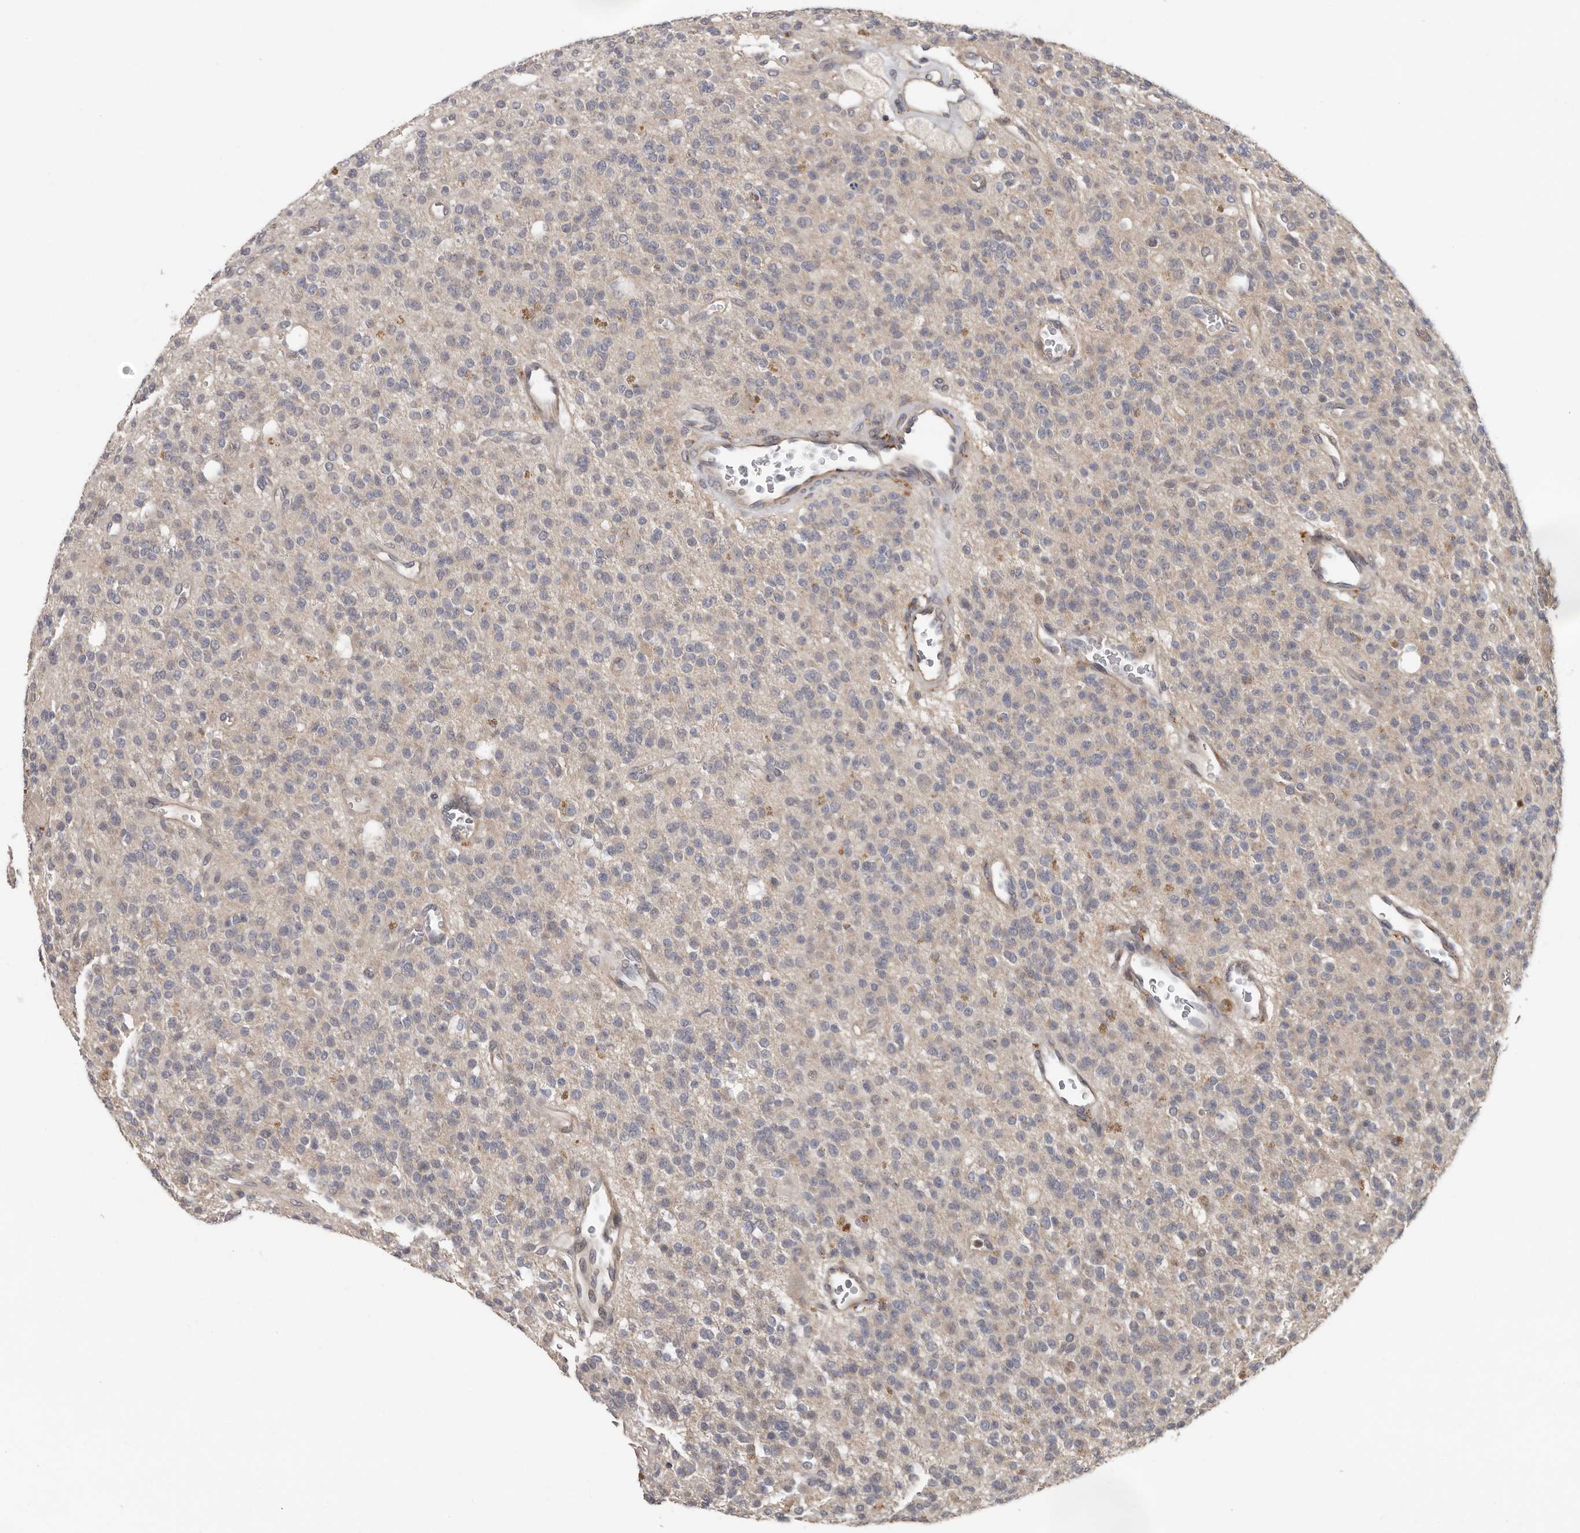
{"staining": {"intensity": "negative", "quantity": "none", "location": "none"}, "tissue": "glioma", "cell_type": "Tumor cells", "image_type": "cancer", "snomed": [{"axis": "morphology", "description": "Glioma, malignant, High grade"}, {"axis": "topography", "description": "Brain"}], "caption": "The immunohistochemistry micrograph has no significant staining in tumor cells of malignant glioma (high-grade) tissue. (Brightfield microscopy of DAB (3,3'-diaminobenzidine) immunohistochemistry at high magnification).", "gene": "MTF1", "patient": {"sex": "male", "age": 34}}